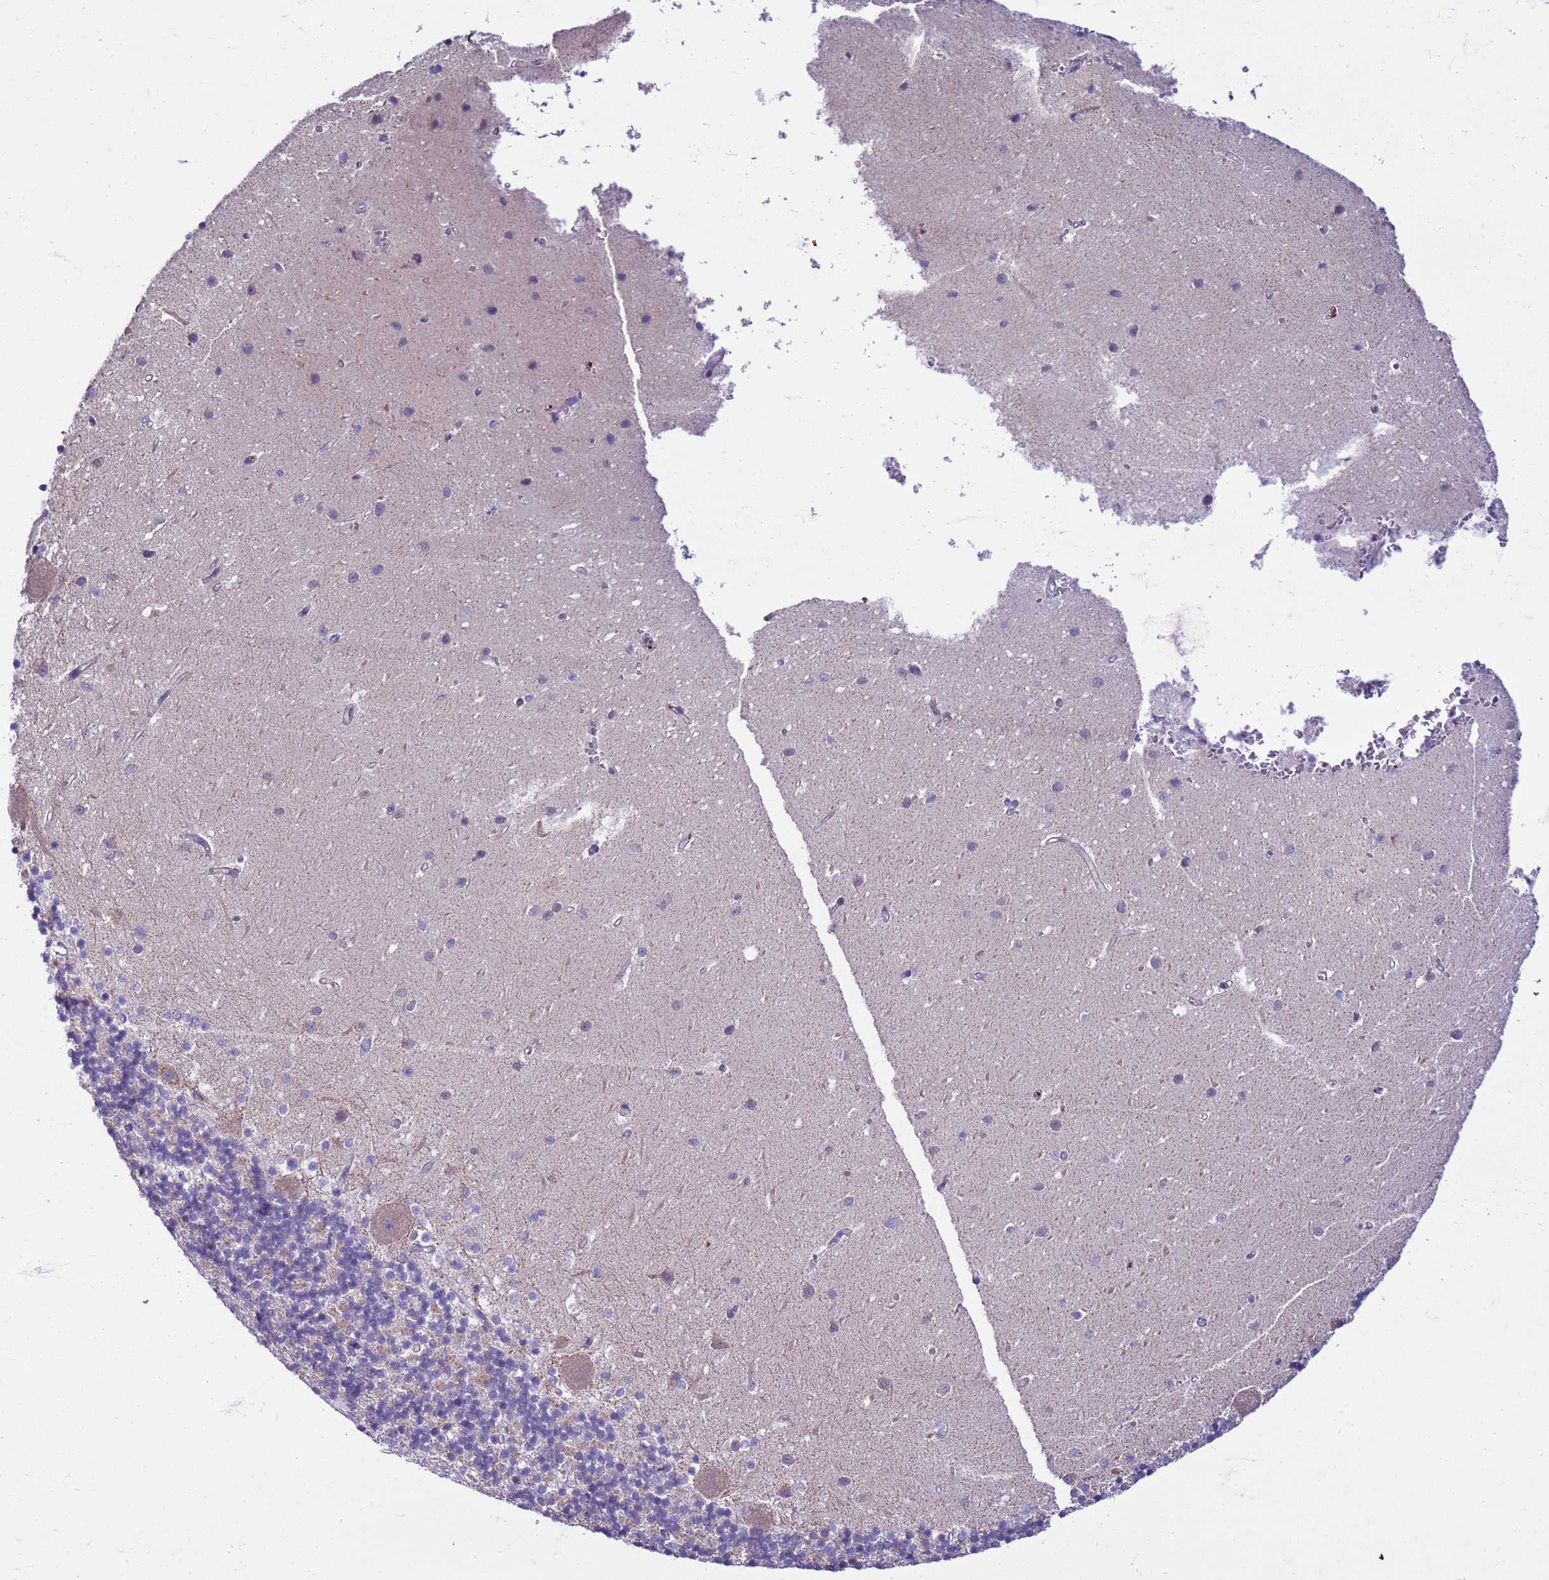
{"staining": {"intensity": "negative", "quantity": "none", "location": "none"}, "tissue": "cerebellum", "cell_type": "Cells in granular layer", "image_type": "normal", "snomed": [{"axis": "morphology", "description": "Normal tissue, NOS"}, {"axis": "topography", "description": "Cerebellum"}], "caption": "Micrograph shows no significant protein expression in cells in granular layer of normal cerebellum.", "gene": "GEN1", "patient": {"sex": "male", "age": 54}}